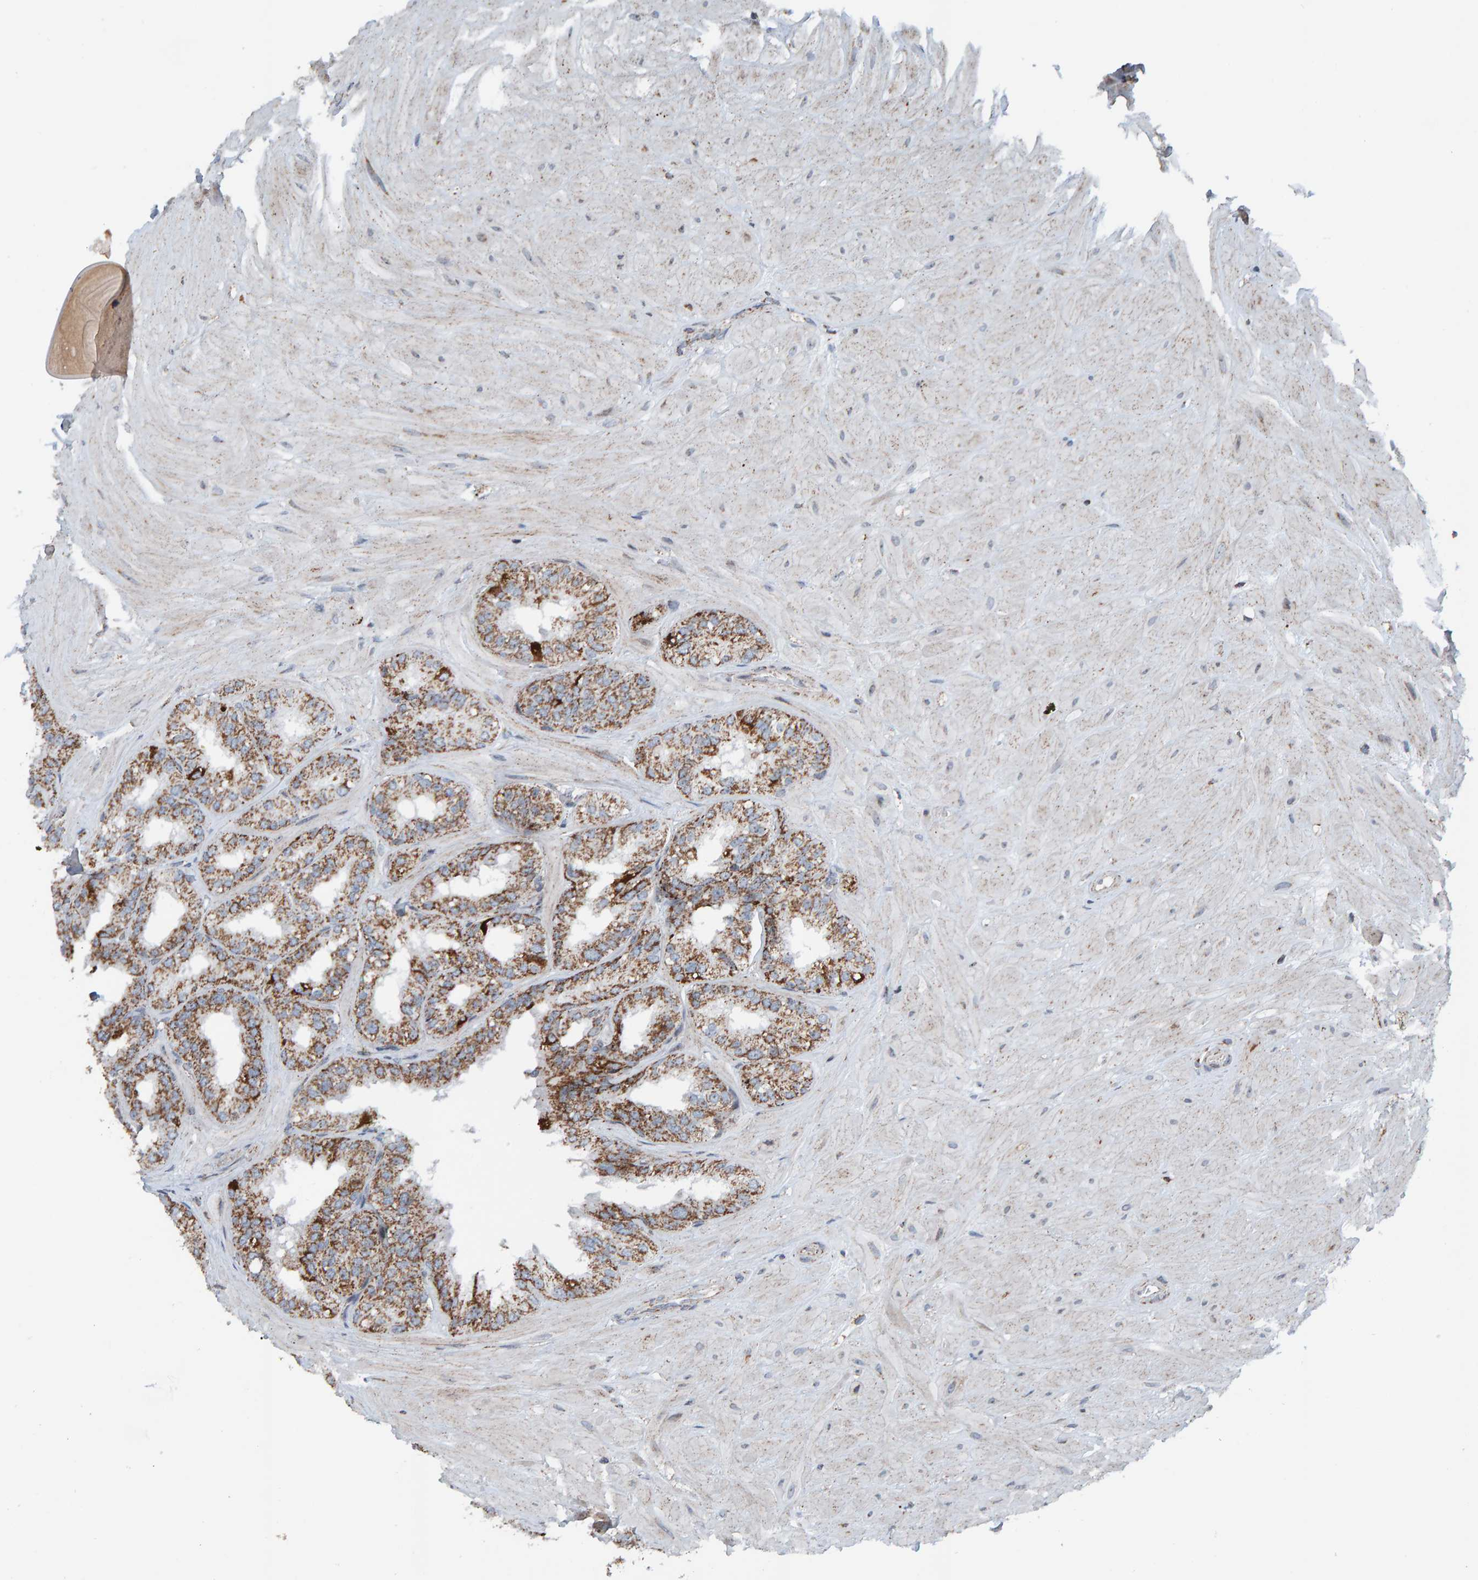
{"staining": {"intensity": "strong", "quantity": "25%-75%", "location": "cytoplasmic/membranous"}, "tissue": "seminal vesicle", "cell_type": "Glandular cells", "image_type": "normal", "snomed": [{"axis": "morphology", "description": "Normal tissue, NOS"}, {"axis": "topography", "description": "Prostate"}, {"axis": "topography", "description": "Seminal veicle"}], "caption": "An image showing strong cytoplasmic/membranous staining in approximately 25%-75% of glandular cells in benign seminal vesicle, as visualized by brown immunohistochemical staining.", "gene": "ZNF48", "patient": {"sex": "male", "age": 51}}